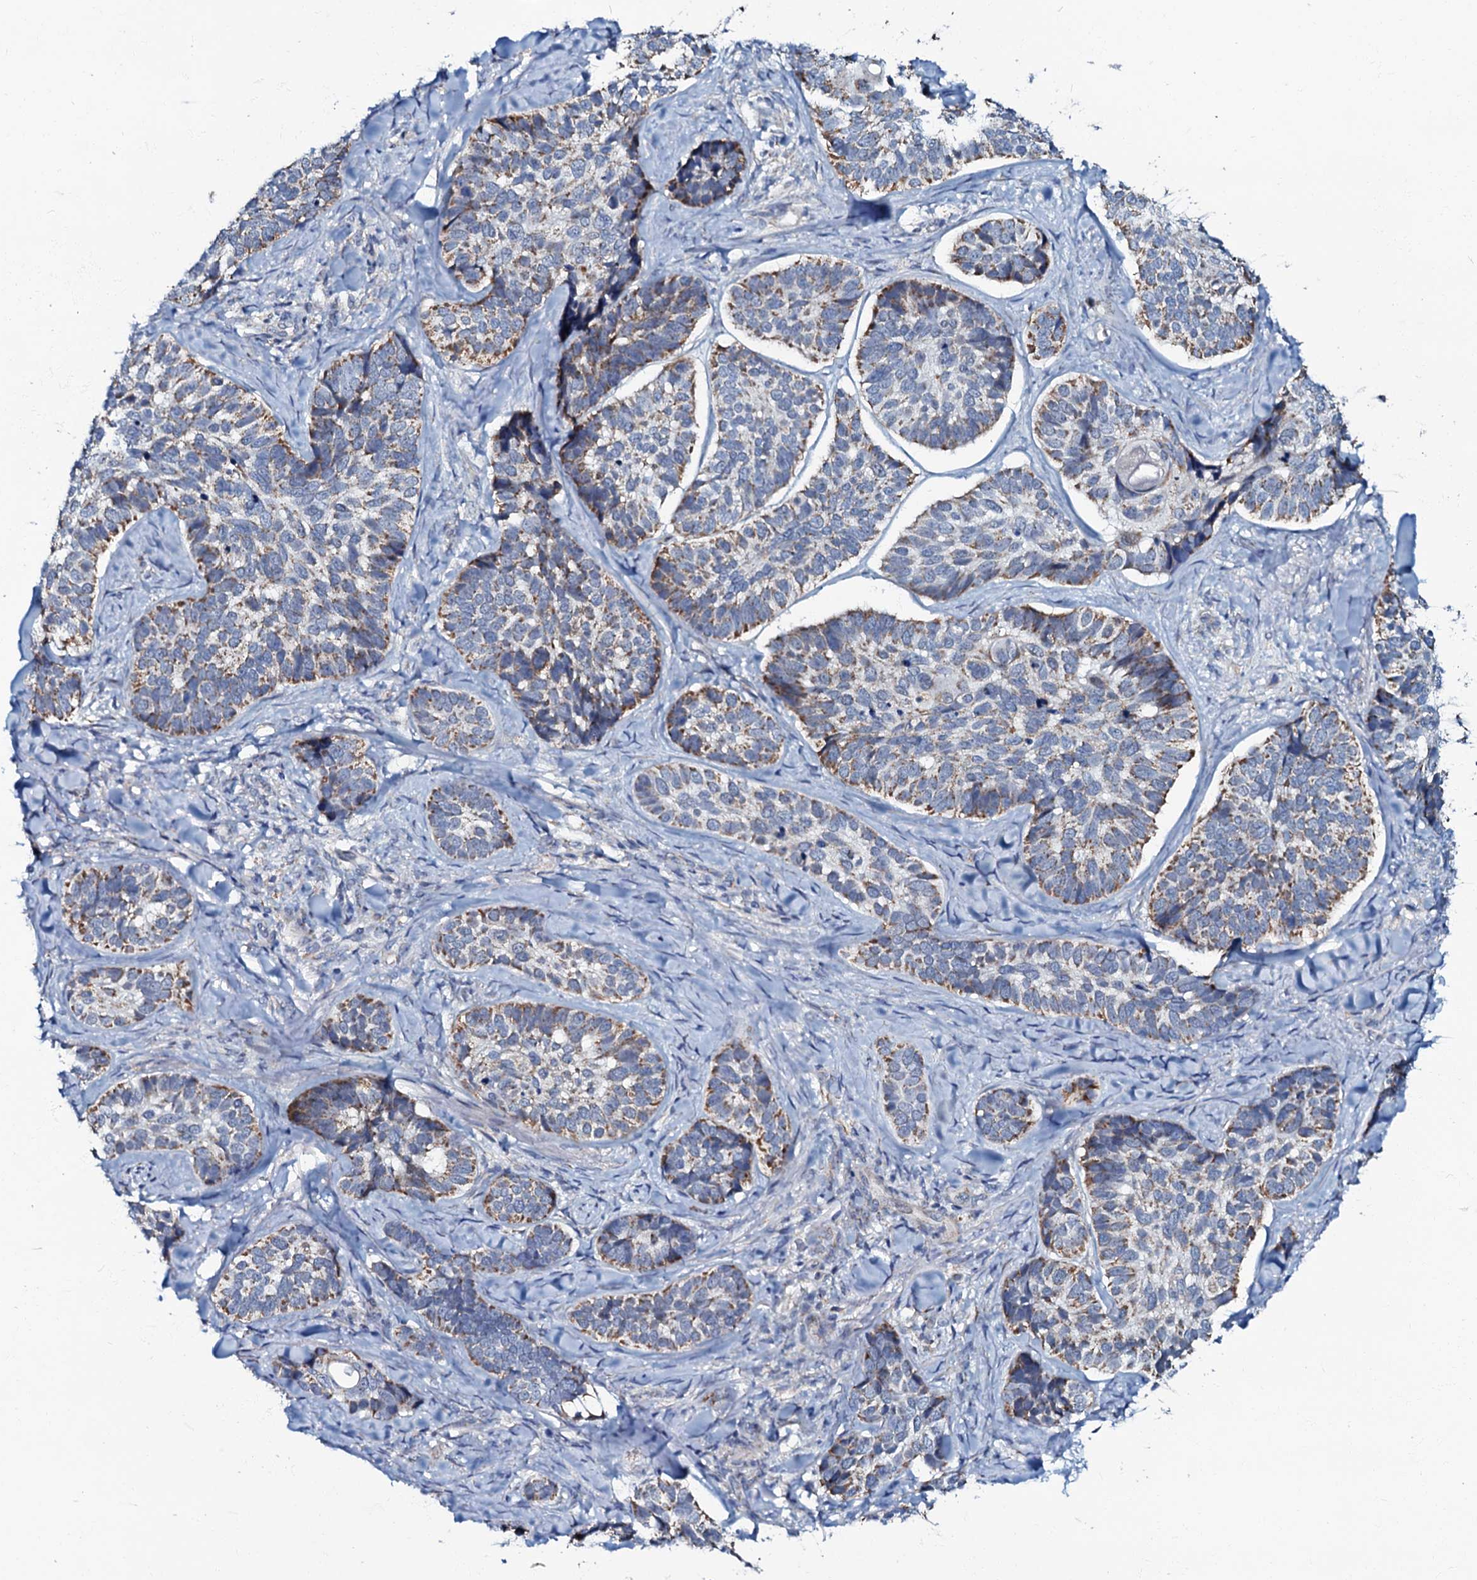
{"staining": {"intensity": "moderate", "quantity": ">75%", "location": "cytoplasmic/membranous"}, "tissue": "skin cancer", "cell_type": "Tumor cells", "image_type": "cancer", "snomed": [{"axis": "morphology", "description": "Basal cell carcinoma"}, {"axis": "topography", "description": "Skin"}], "caption": "Skin basal cell carcinoma stained with DAB IHC reveals medium levels of moderate cytoplasmic/membranous expression in approximately >75% of tumor cells. (DAB (3,3'-diaminobenzidine) IHC with brightfield microscopy, high magnification).", "gene": "MRPL51", "patient": {"sex": "male", "age": 62}}